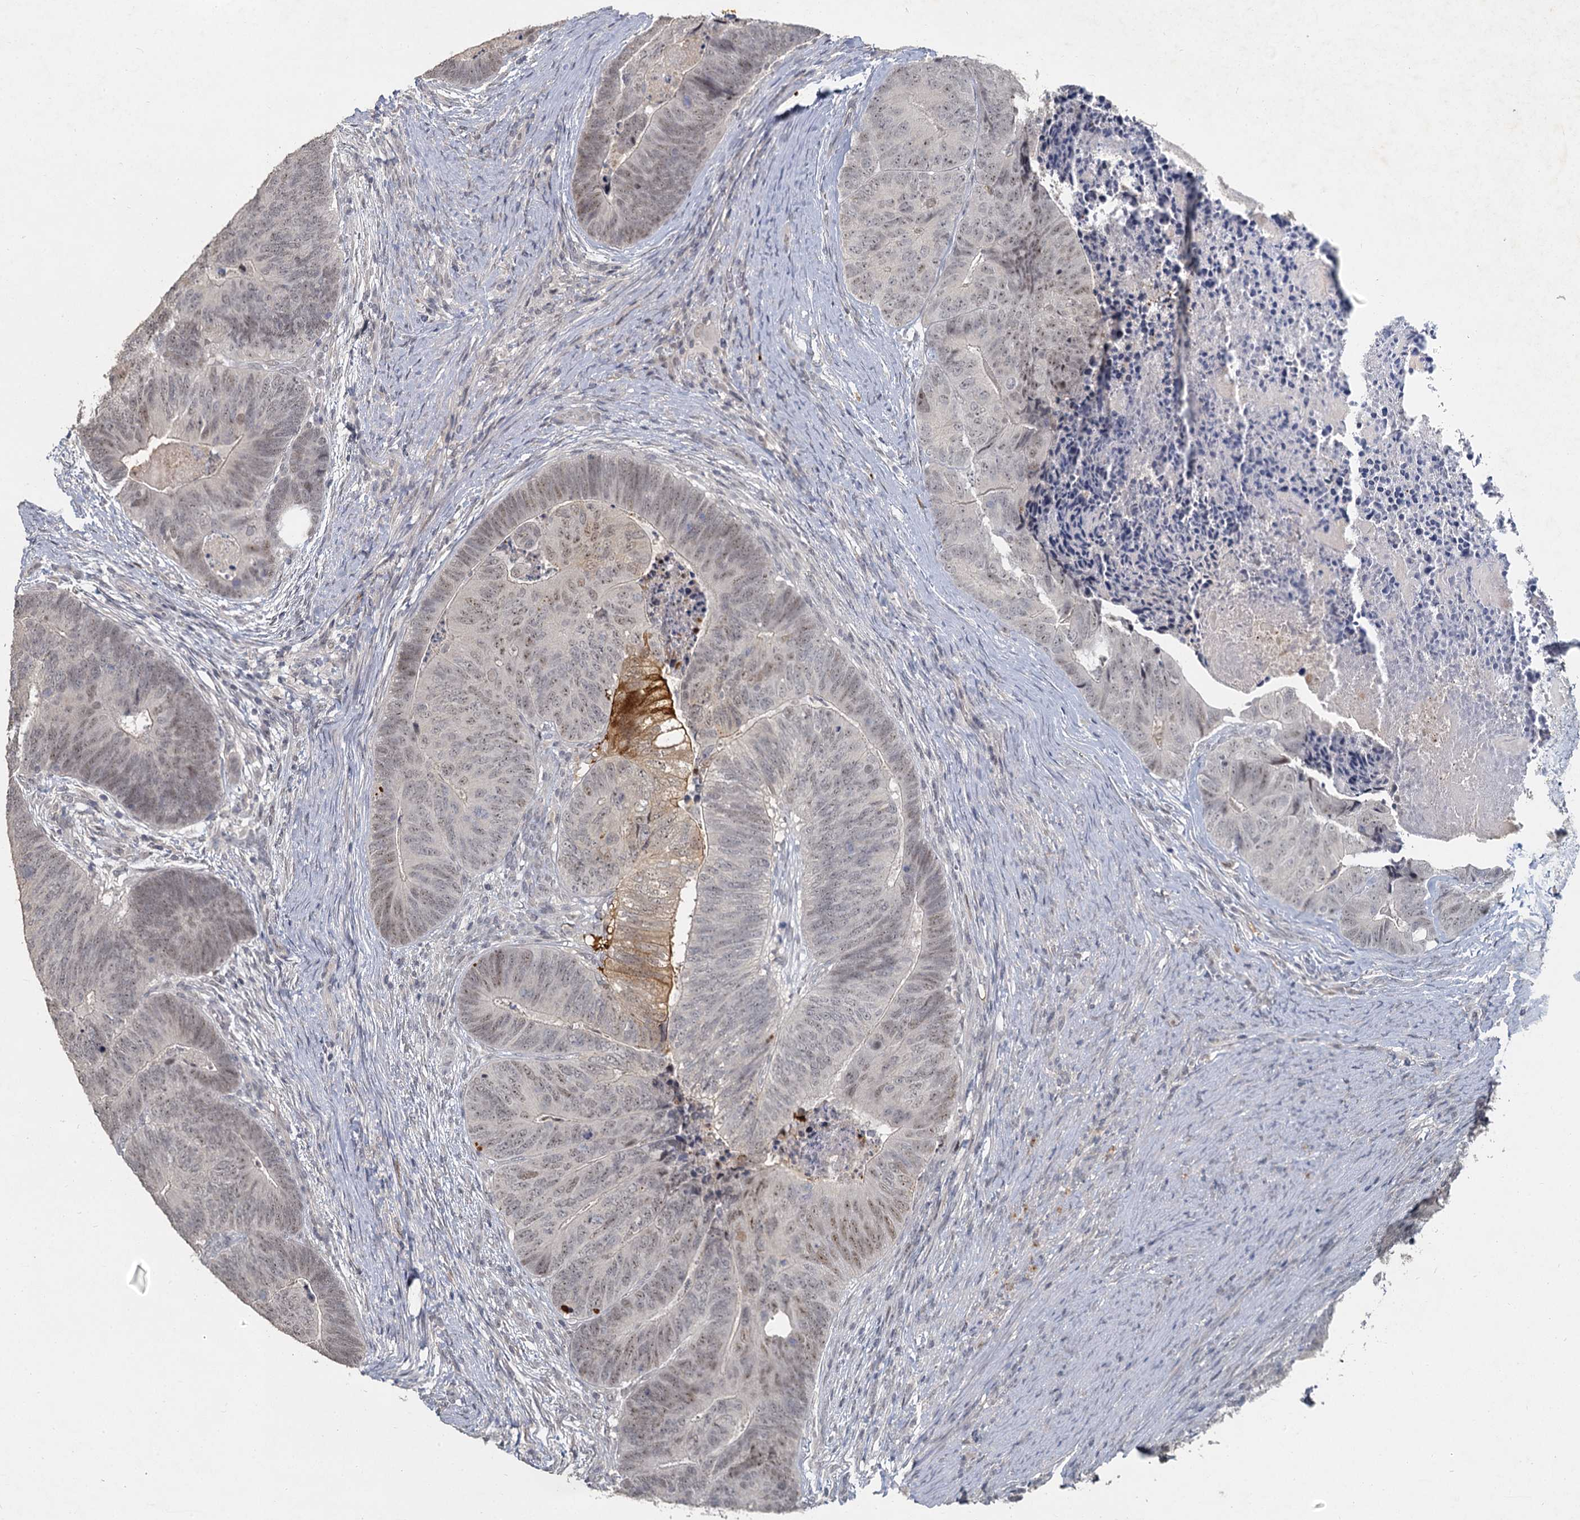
{"staining": {"intensity": "weak", "quantity": "<25%", "location": "nuclear"}, "tissue": "colorectal cancer", "cell_type": "Tumor cells", "image_type": "cancer", "snomed": [{"axis": "morphology", "description": "Adenocarcinoma, NOS"}, {"axis": "topography", "description": "Colon"}], "caption": "A photomicrograph of colorectal cancer (adenocarcinoma) stained for a protein reveals no brown staining in tumor cells.", "gene": "MUCL1", "patient": {"sex": "female", "age": 67}}